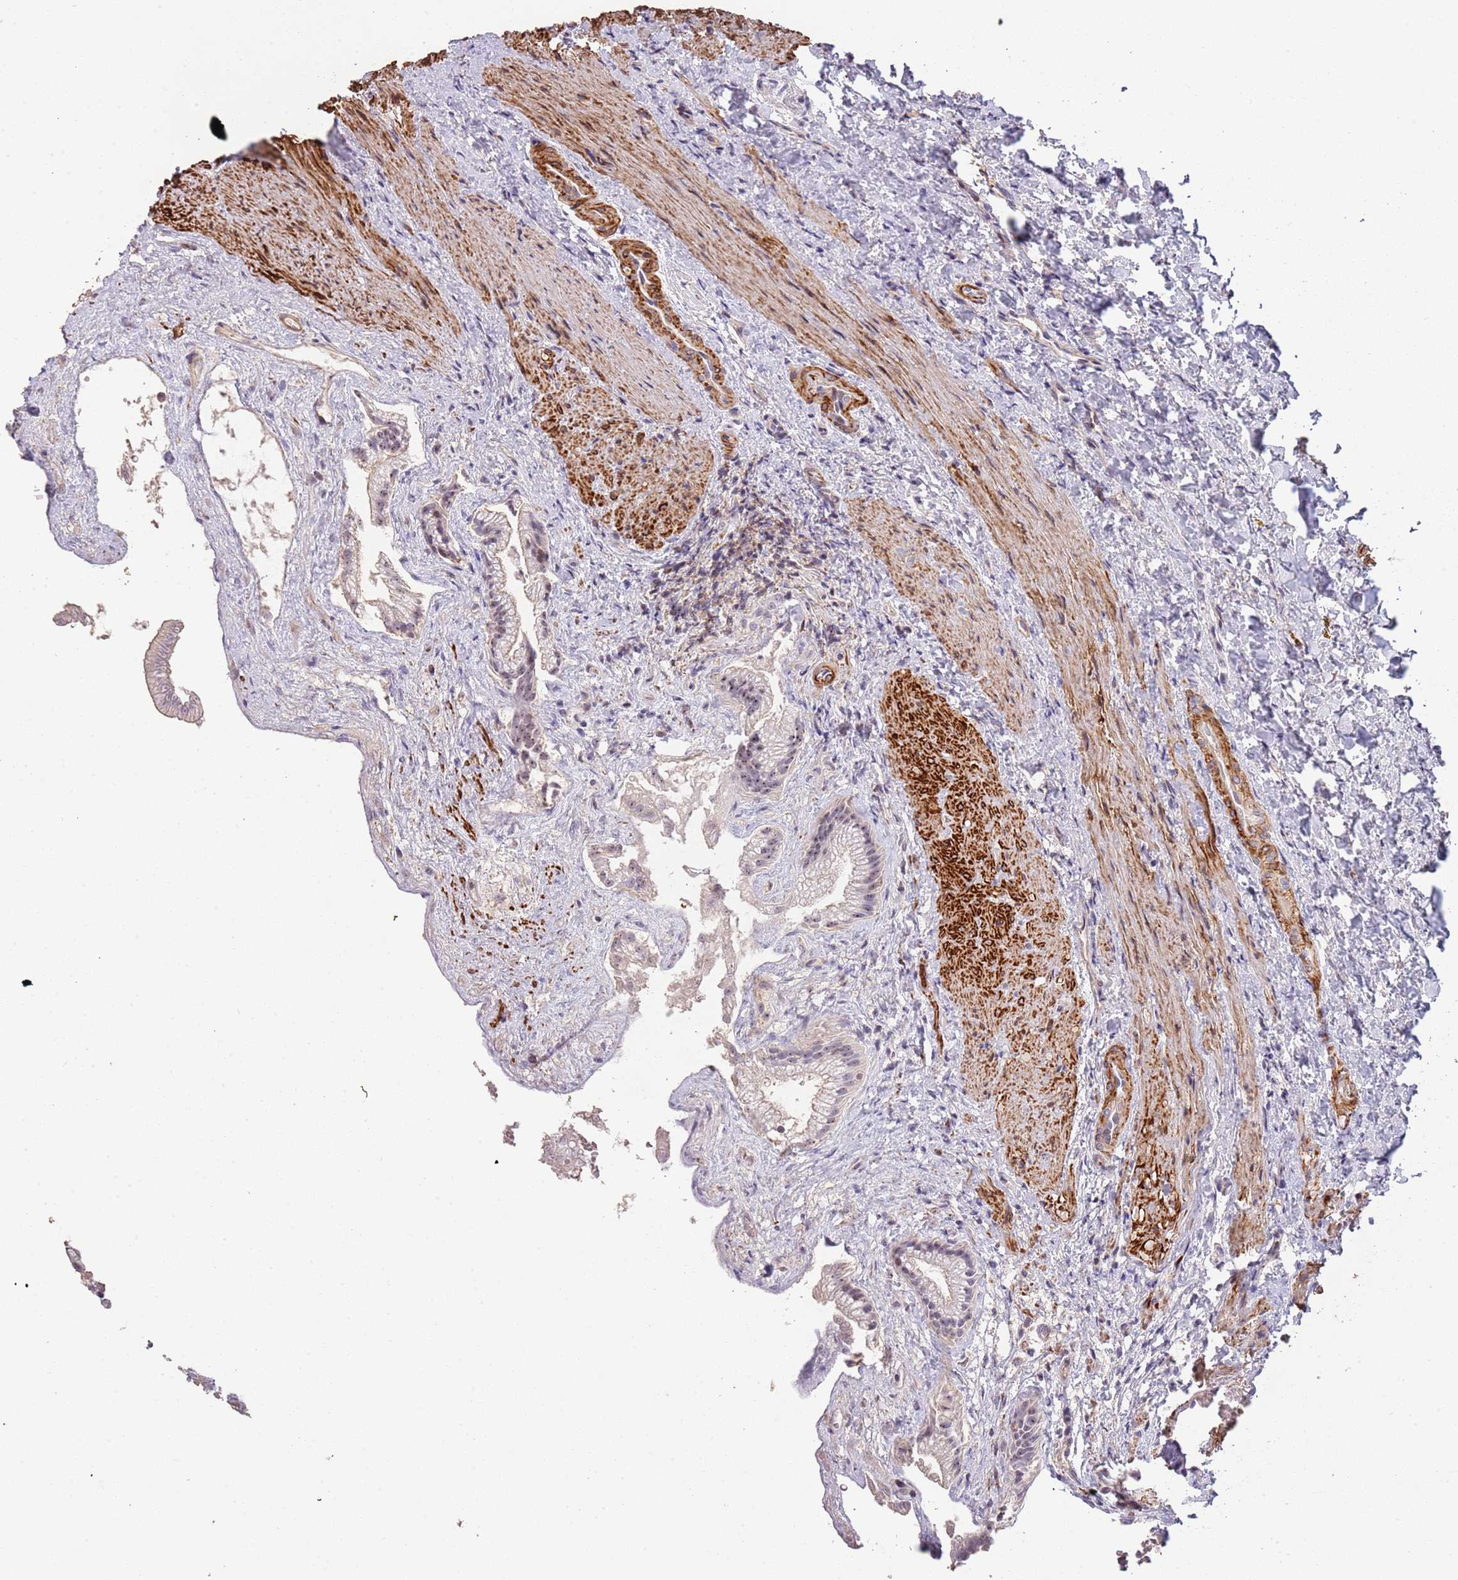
{"staining": {"intensity": "weak", "quantity": "<25%", "location": "nuclear"}, "tissue": "gallbladder", "cell_type": "Glandular cells", "image_type": "normal", "snomed": [{"axis": "morphology", "description": "Normal tissue, NOS"}, {"axis": "morphology", "description": "Inflammation, NOS"}, {"axis": "topography", "description": "Gallbladder"}], "caption": "IHC of benign gallbladder reveals no expression in glandular cells. (DAB (3,3'-diaminobenzidine) IHC visualized using brightfield microscopy, high magnification).", "gene": "ADTRP", "patient": {"sex": "male", "age": 51}}